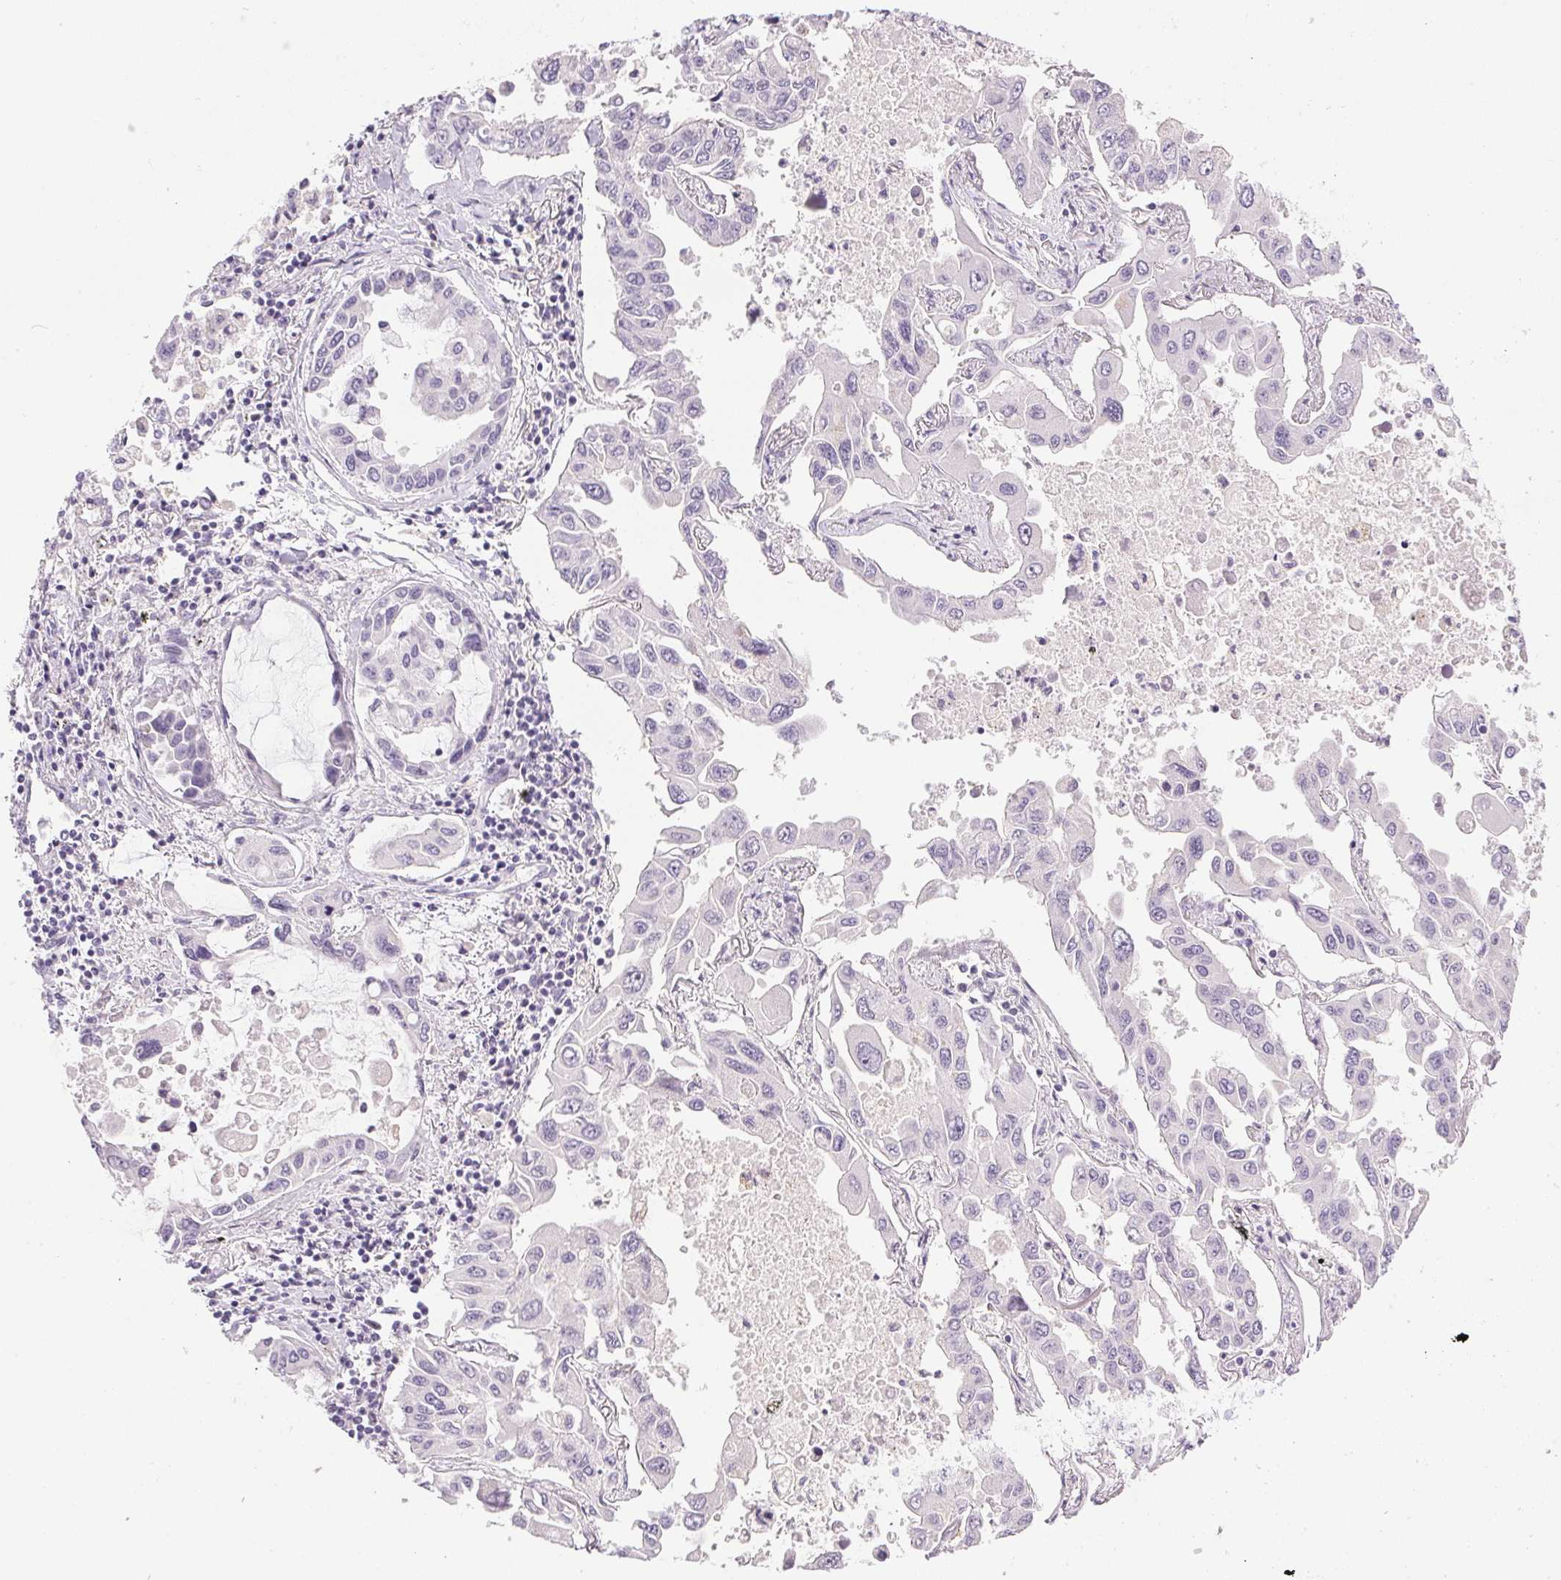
{"staining": {"intensity": "negative", "quantity": "none", "location": "none"}, "tissue": "lung cancer", "cell_type": "Tumor cells", "image_type": "cancer", "snomed": [{"axis": "morphology", "description": "Adenocarcinoma, NOS"}, {"axis": "topography", "description": "Lung"}], "caption": "IHC micrograph of human lung cancer (adenocarcinoma) stained for a protein (brown), which shows no staining in tumor cells.", "gene": "GSDMC", "patient": {"sex": "male", "age": 64}}